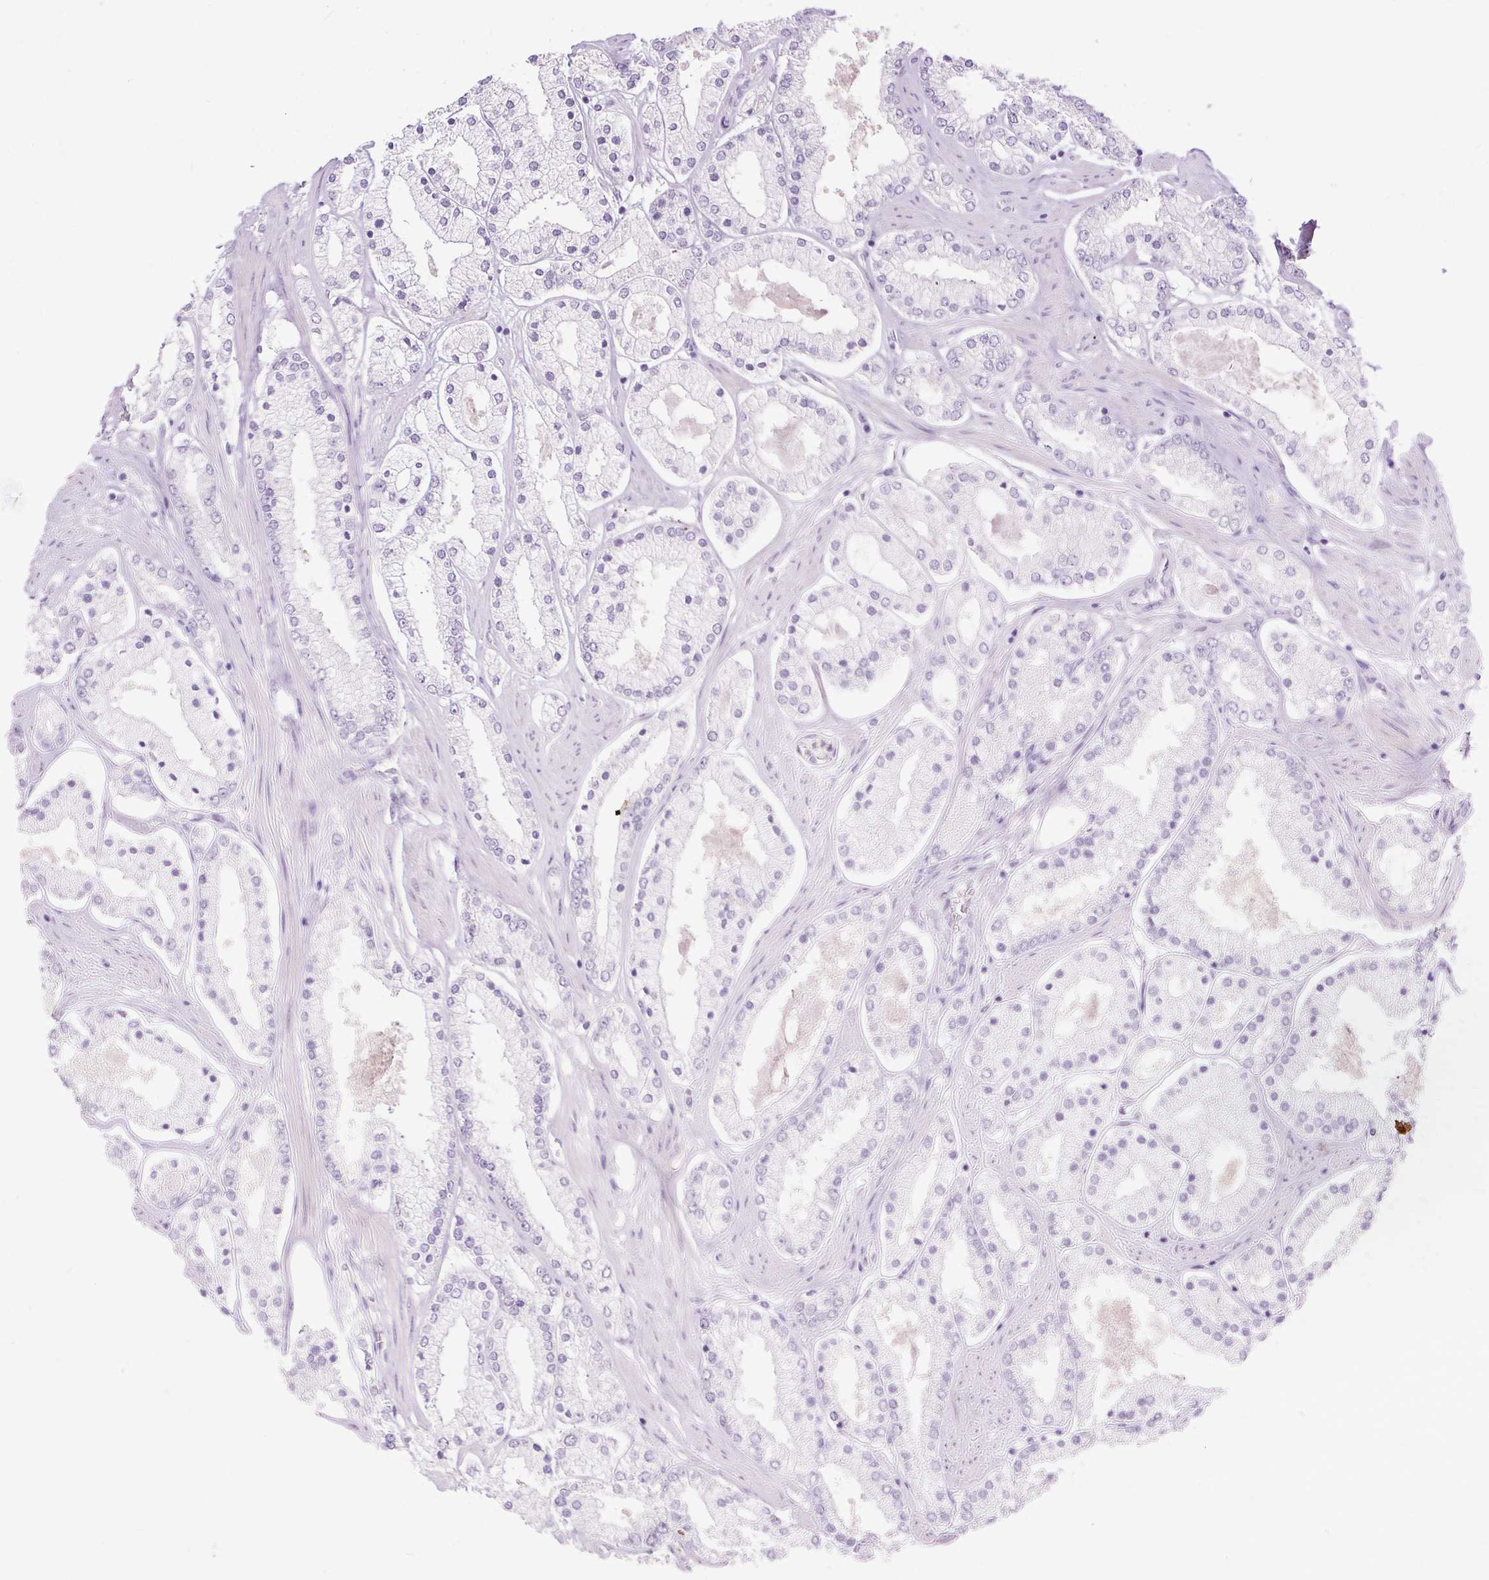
{"staining": {"intensity": "negative", "quantity": "none", "location": "none"}, "tissue": "prostate cancer", "cell_type": "Tumor cells", "image_type": "cancer", "snomed": [{"axis": "morphology", "description": "Adenocarcinoma, Low grade"}, {"axis": "topography", "description": "Prostate"}], "caption": "IHC micrograph of neoplastic tissue: human prostate cancer stained with DAB shows no significant protein positivity in tumor cells.", "gene": "HSD11B1", "patient": {"sex": "male", "age": 42}}